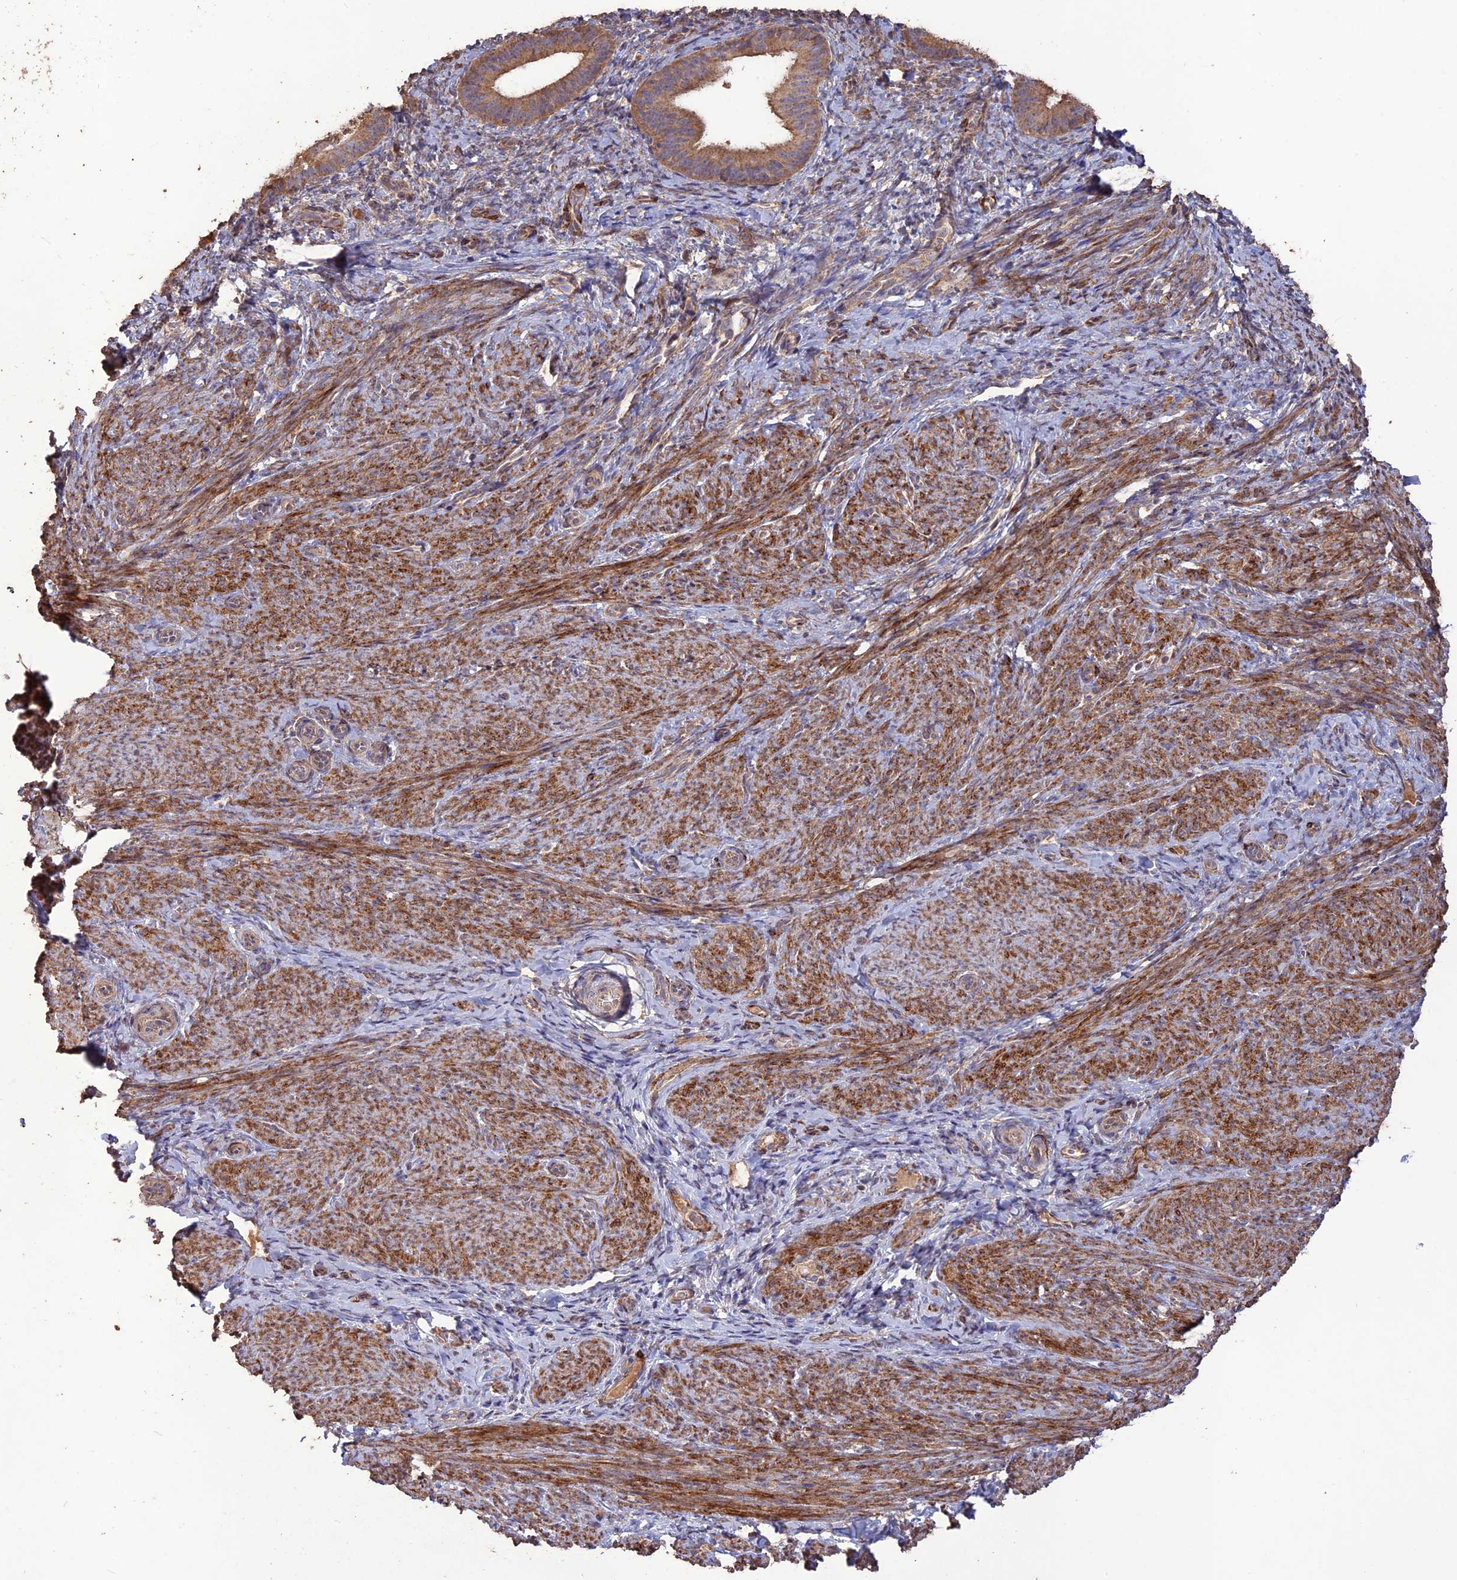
{"staining": {"intensity": "moderate", "quantity": "<25%", "location": "cytoplasmic/membranous"}, "tissue": "endometrium", "cell_type": "Cells in endometrial stroma", "image_type": "normal", "snomed": [{"axis": "morphology", "description": "Normal tissue, NOS"}, {"axis": "topography", "description": "Endometrium"}], "caption": "Immunohistochemical staining of unremarkable endometrium demonstrates low levels of moderate cytoplasmic/membranous positivity in about <25% of cells in endometrial stroma. Nuclei are stained in blue.", "gene": "LAYN", "patient": {"sex": "female", "age": 65}}